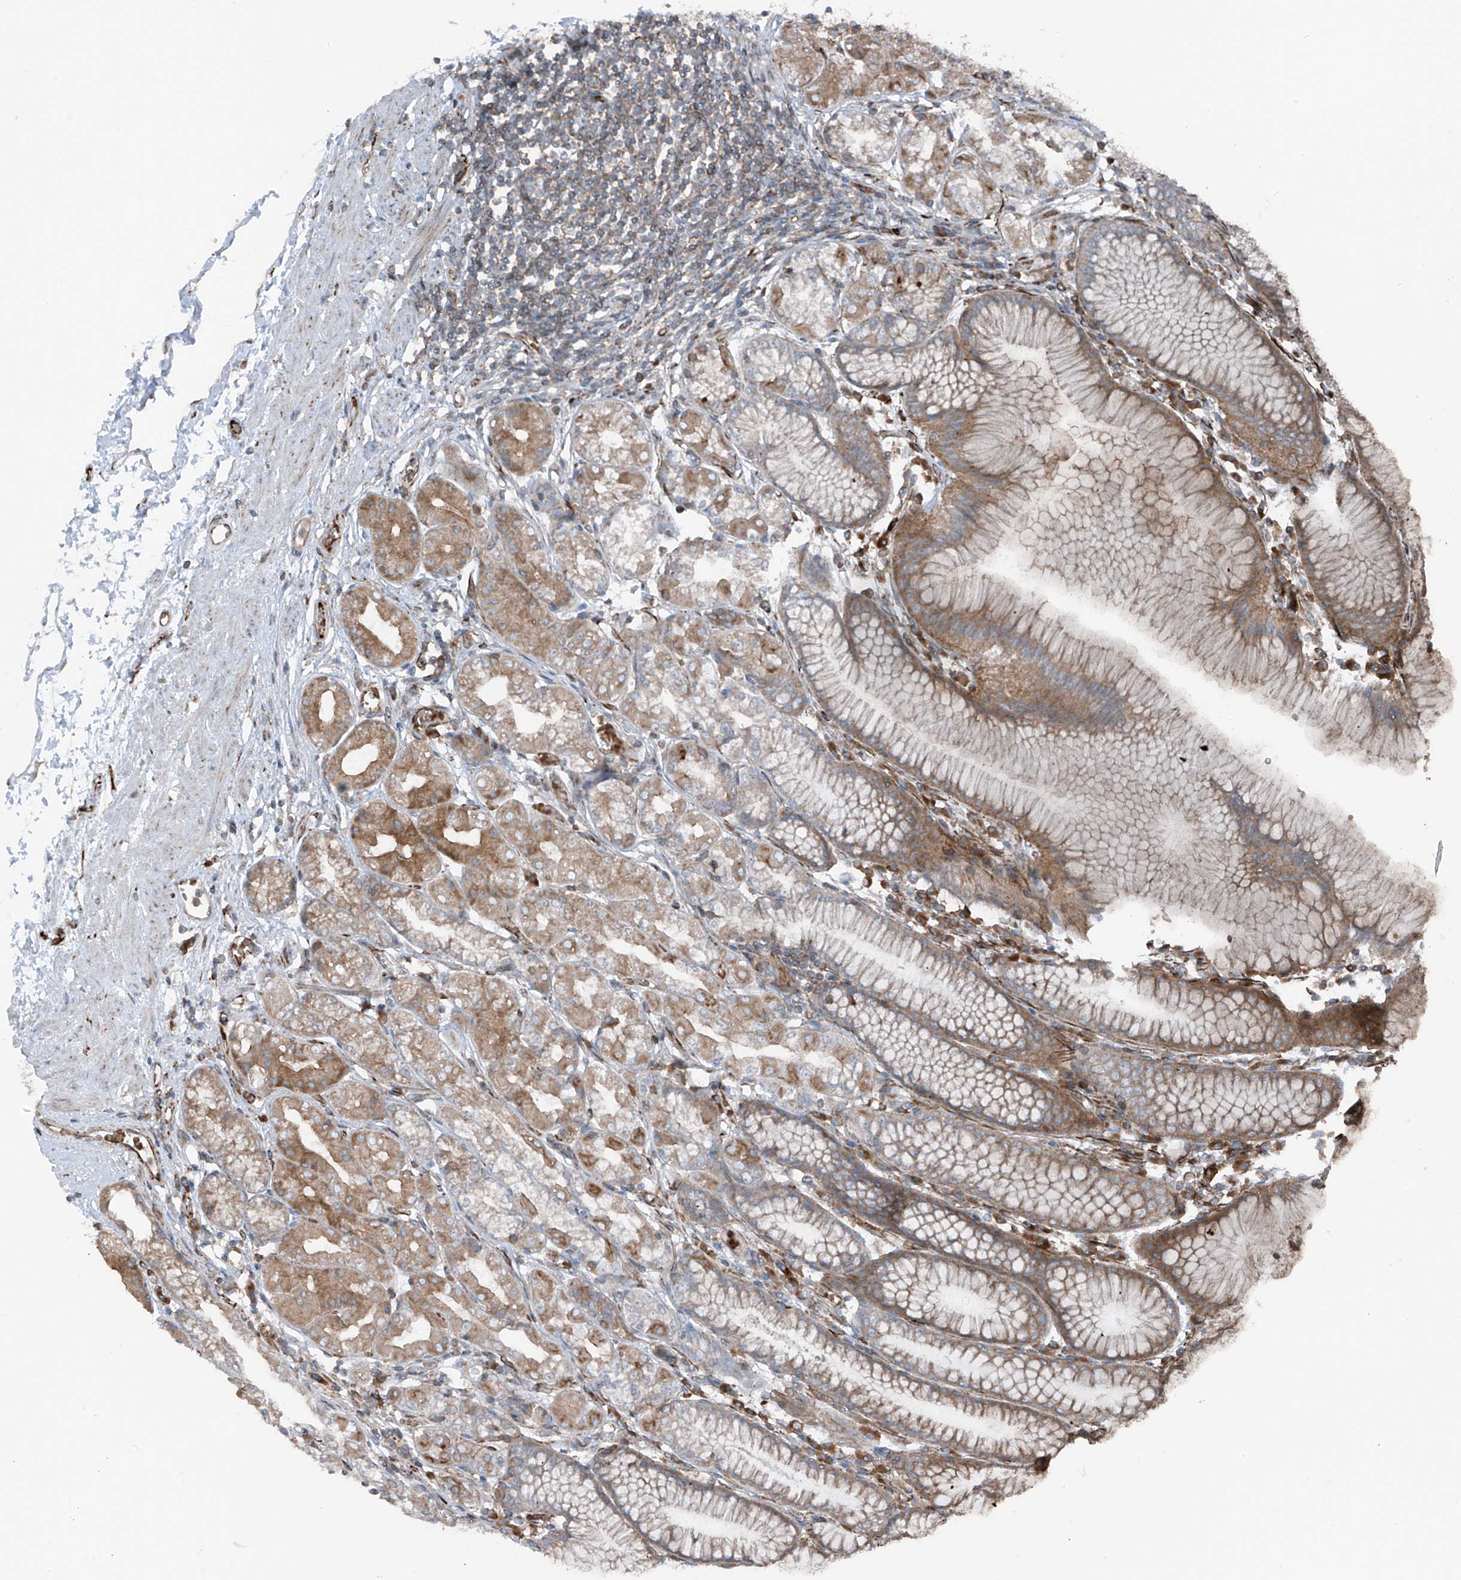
{"staining": {"intensity": "moderate", "quantity": ">75%", "location": "cytoplasmic/membranous"}, "tissue": "stomach", "cell_type": "Glandular cells", "image_type": "normal", "snomed": [{"axis": "morphology", "description": "Normal tissue, NOS"}, {"axis": "topography", "description": "Stomach"}], "caption": "Immunohistochemistry image of unremarkable stomach: human stomach stained using immunohistochemistry shows medium levels of moderate protein expression localized specifically in the cytoplasmic/membranous of glandular cells, appearing as a cytoplasmic/membranous brown color.", "gene": "ERLEC1", "patient": {"sex": "female", "age": 57}}